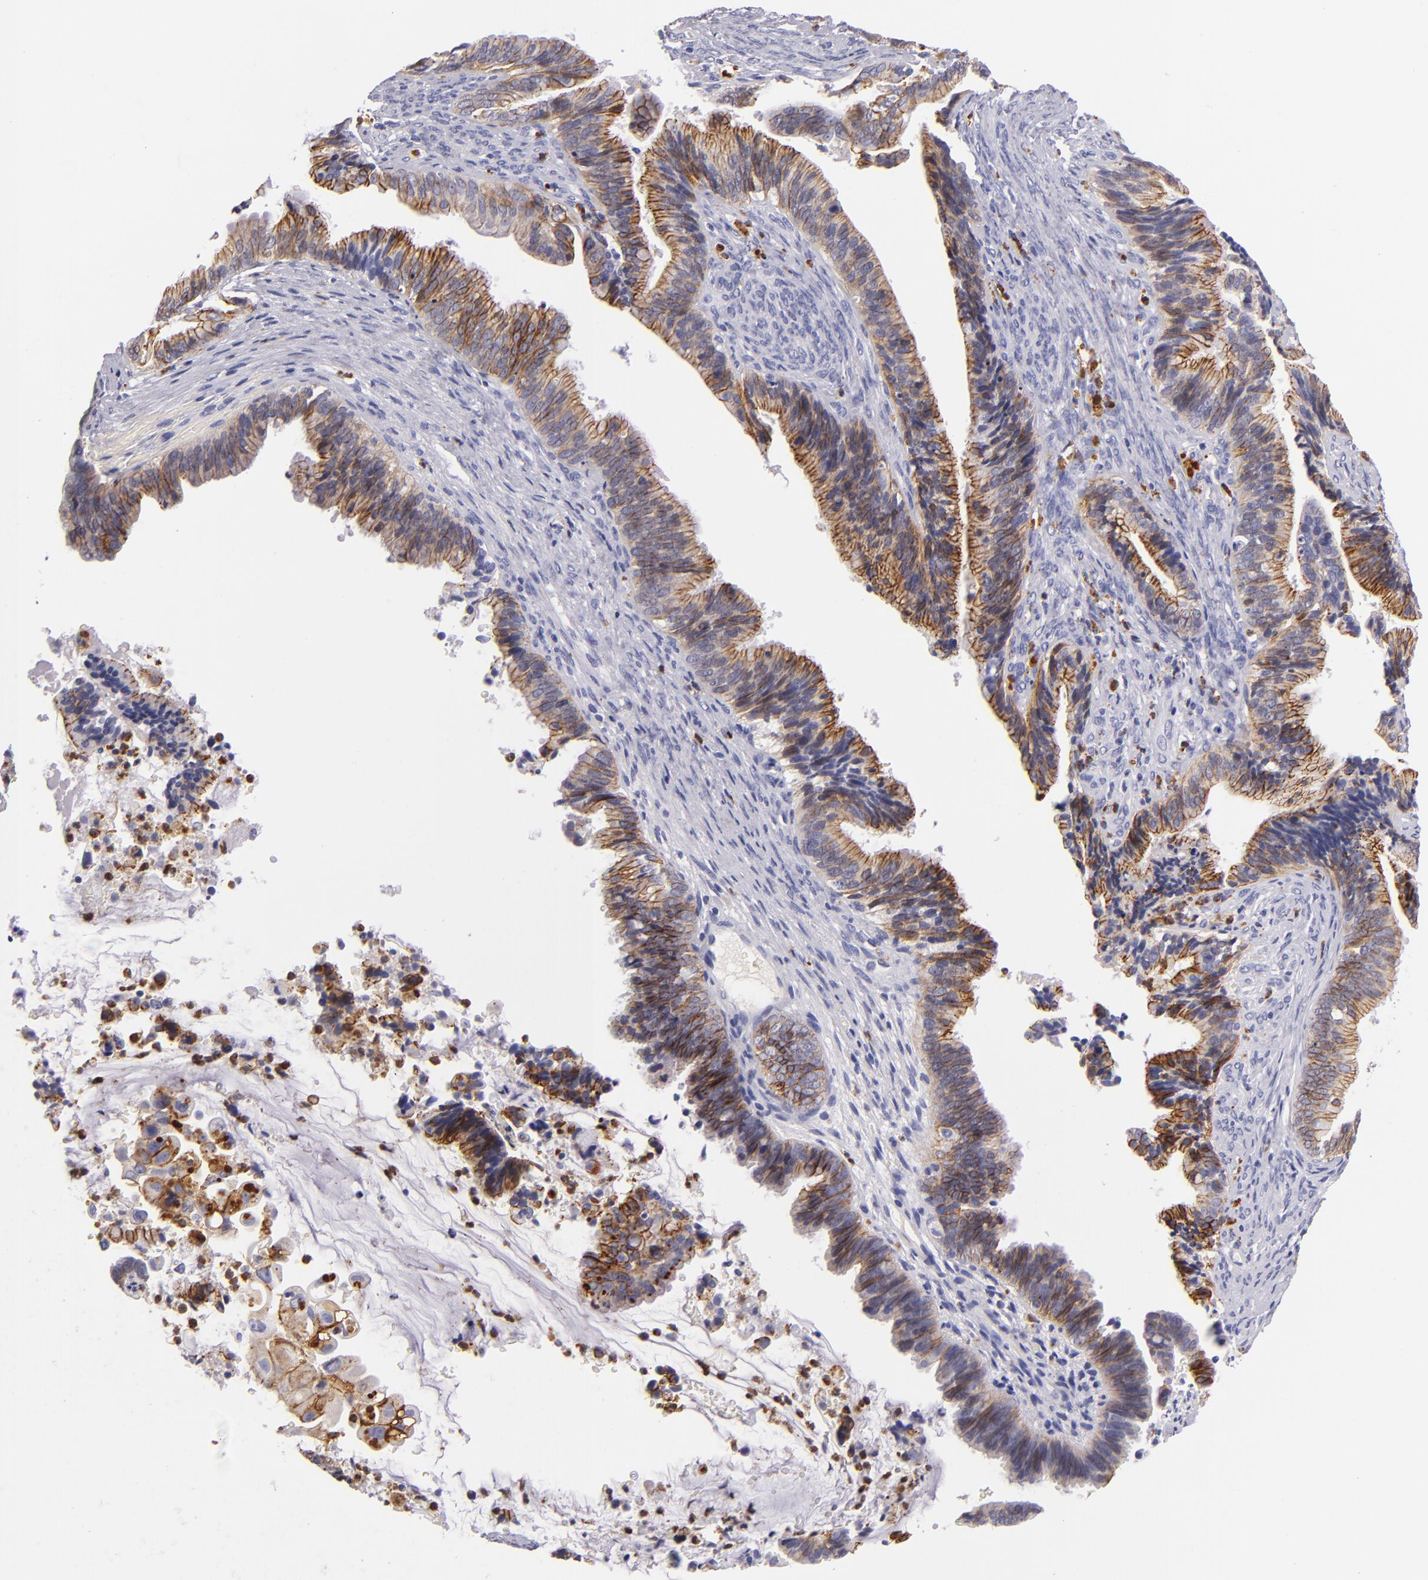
{"staining": {"intensity": "strong", "quantity": ">75%", "location": "cytoplasmic/membranous"}, "tissue": "cervical cancer", "cell_type": "Tumor cells", "image_type": "cancer", "snomed": [{"axis": "morphology", "description": "Adenocarcinoma, NOS"}, {"axis": "topography", "description": "Cervix"}], "caption": "A histopathology image of human cervical adenocarcinoma stained for a protein reveals strong cytoplasmic/membranous brown staining in tumor cells. (brown staining indicates protein expression, while blue staining denotes nuclei).", "gene": "CDH3", "patient": {"sex": "female", "age": 47}}